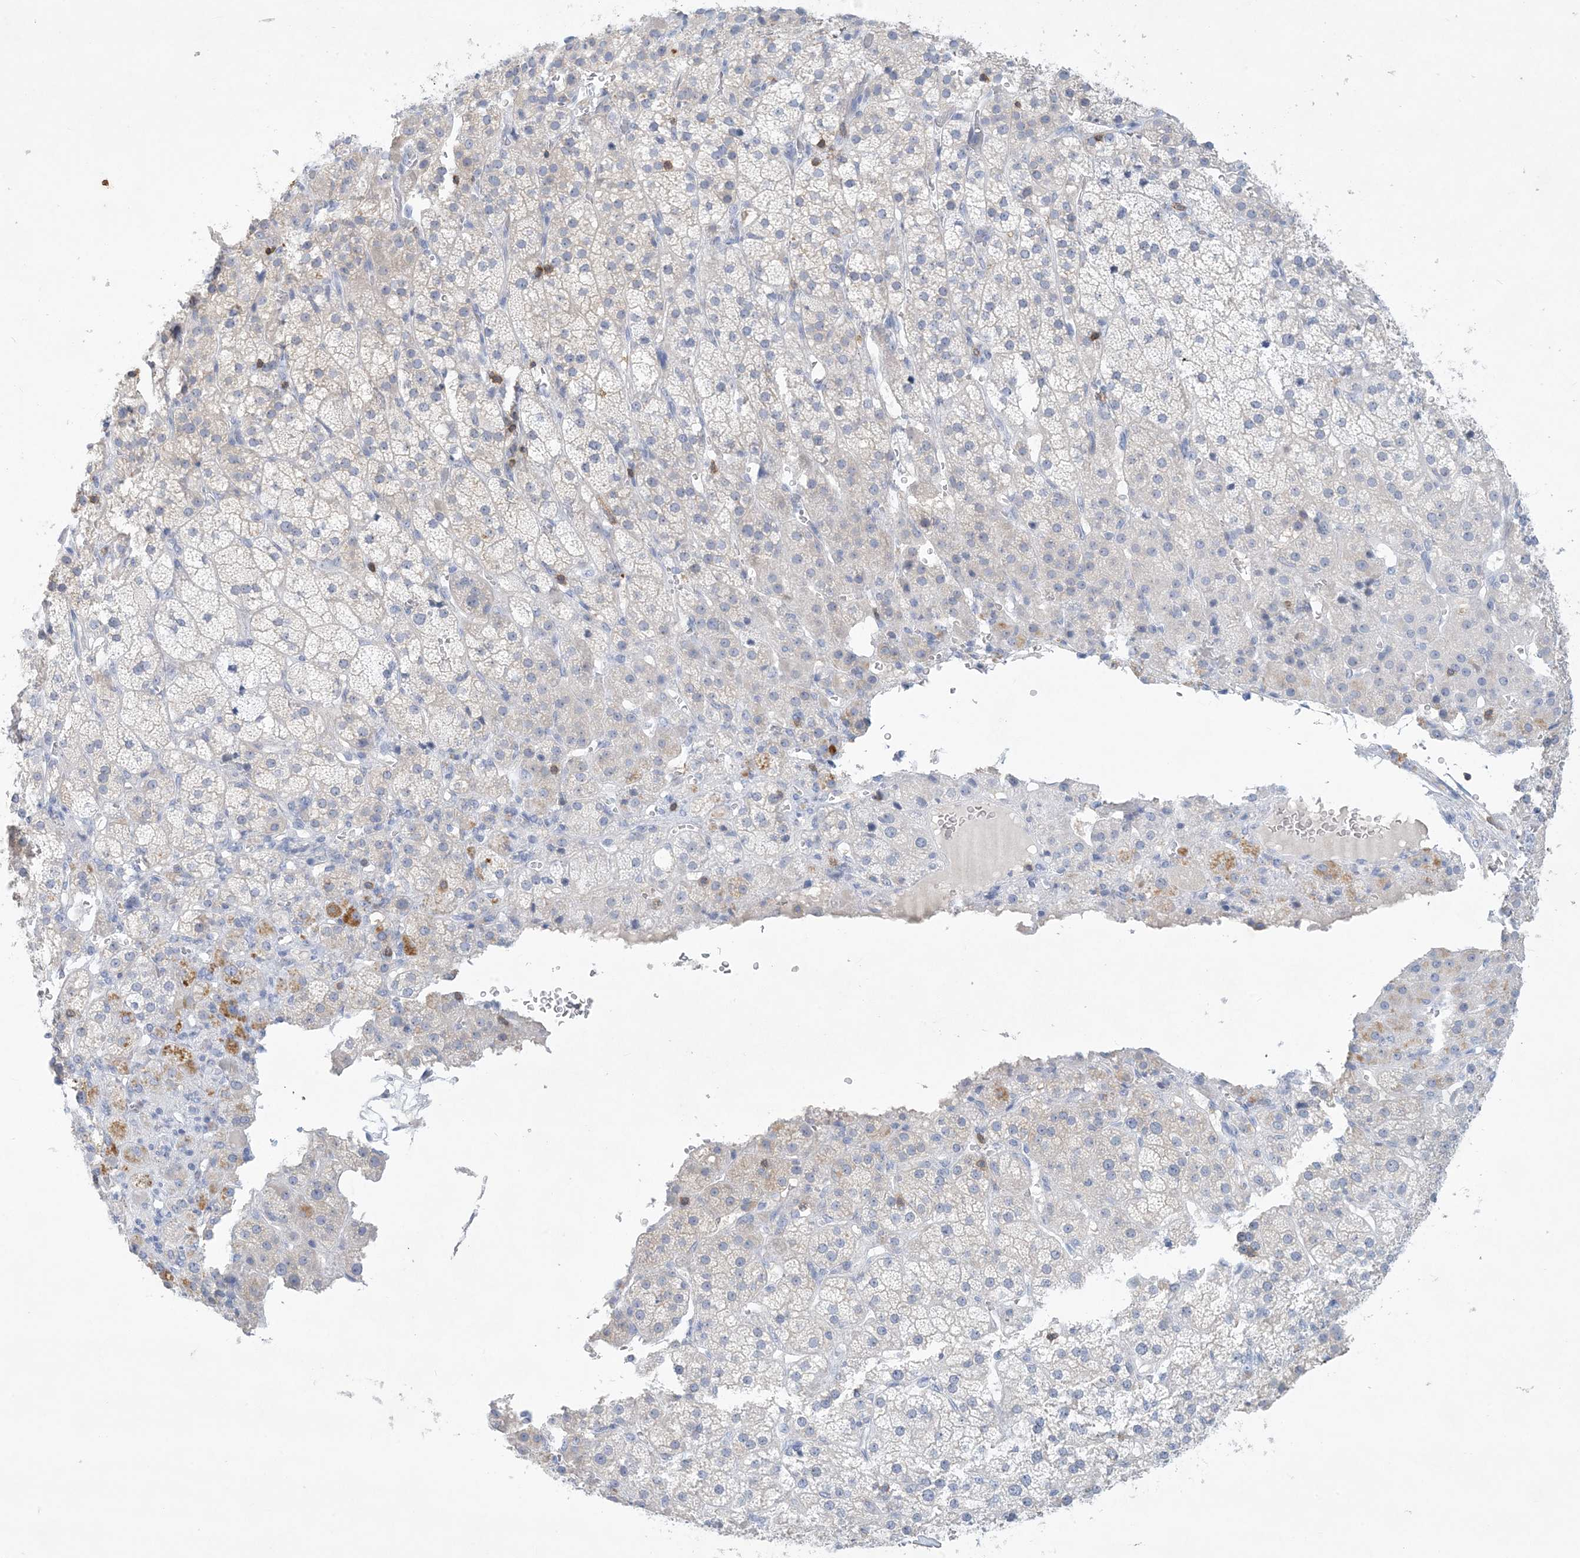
{"staining": {"intensity": "negative", "quantity": "none", "location": "none"}, "tissue": "adrenal gland", "cell_type": "Glandular cells", "image_type": "normal", "snomed": [{"axis": "morphology", "description": "Normal tissue, NOS"}, {"axis": "topography", "description": "Adrenal gland"}], "caption": "Adrenal gland was stained to show a protein in brown. There is no significant staining in glandular cells.", "gene": "PSD4", "patient": {"sex": "female", "age": 57}}